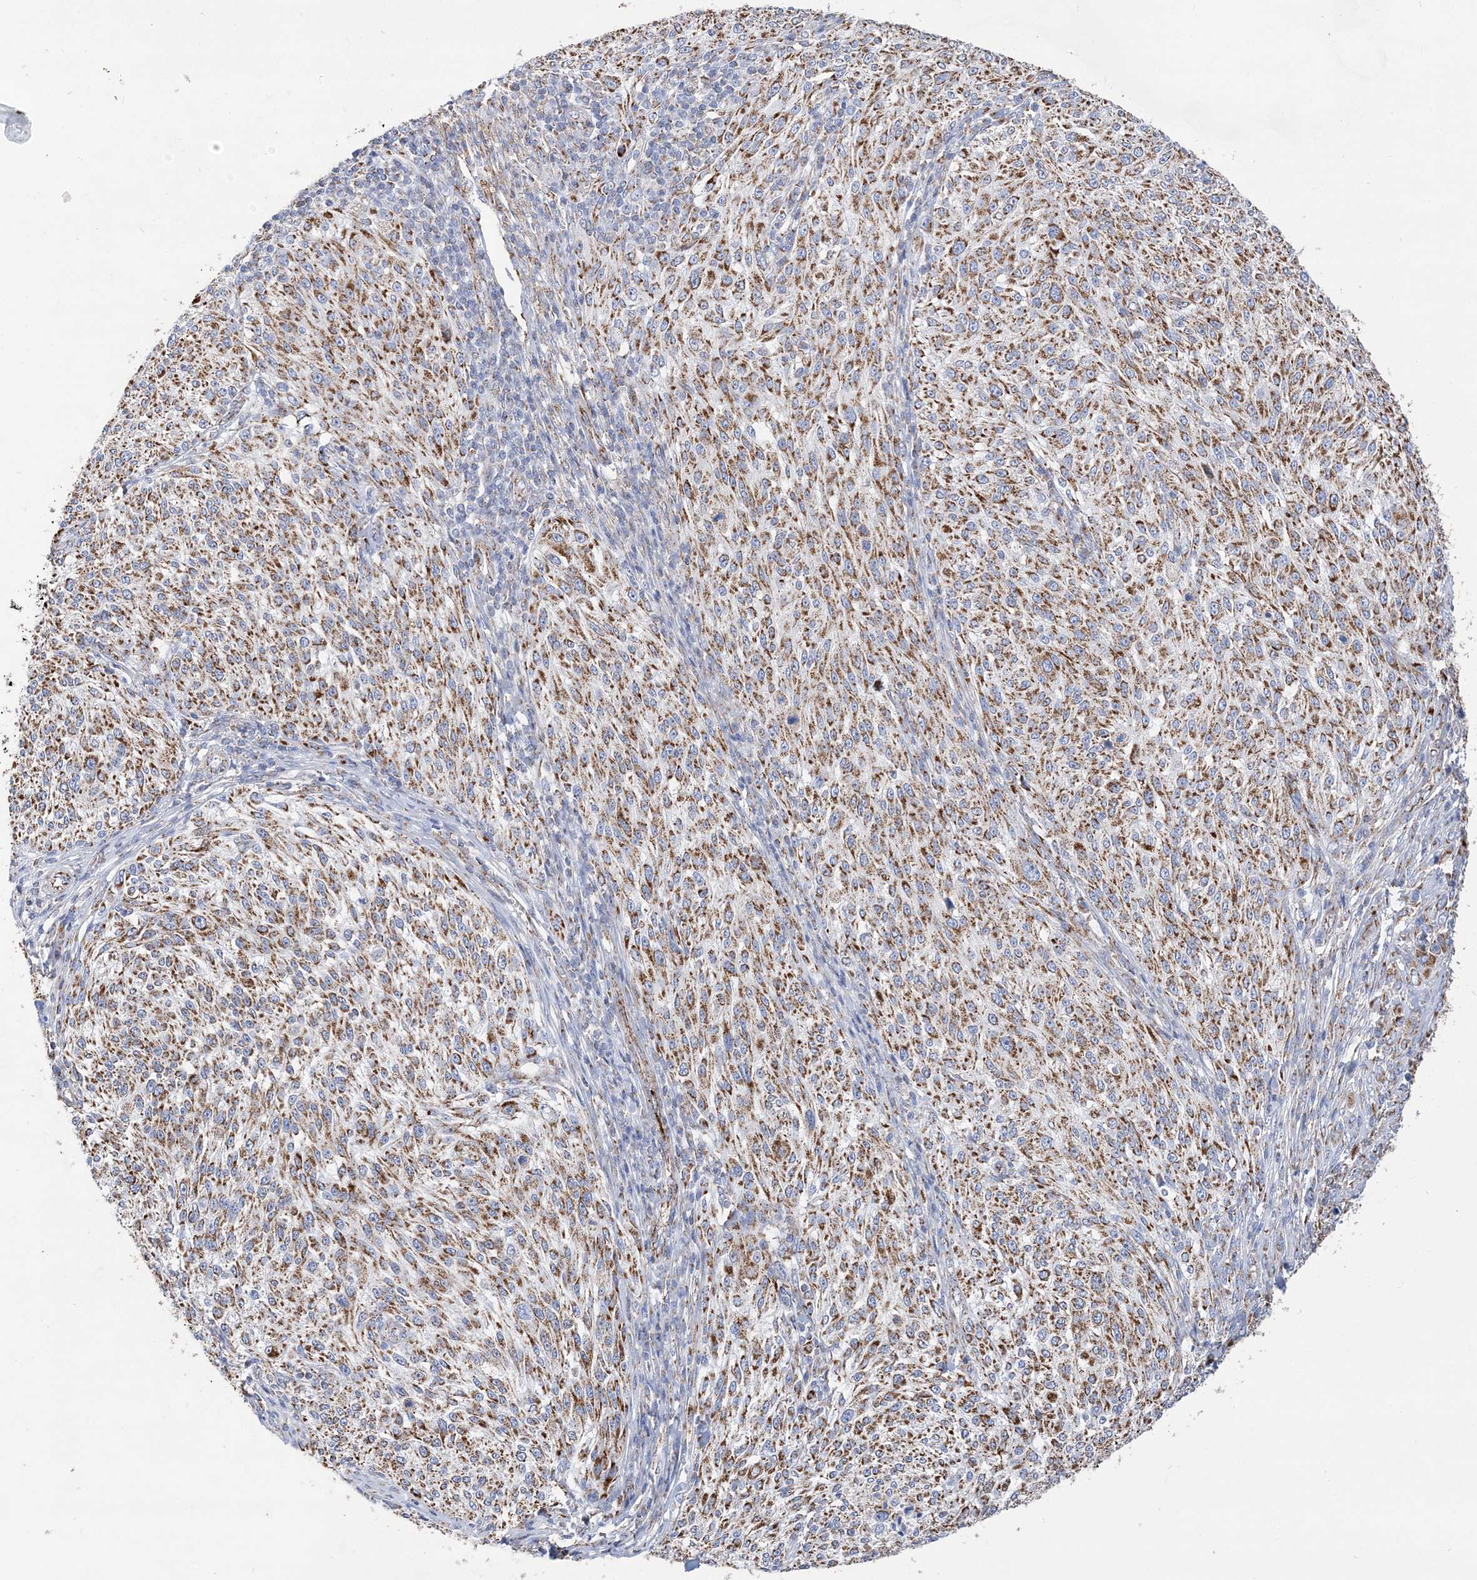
{"staining": {"intensity": "moderate", "quantity": ">75%", "location": "cytoplasmic/membranous"}, "tissue": "melanoma", "cell_type": "Tumor cells", "image_type": "cancer", "snomed": [{"axis": "morphology", "description": "Malignant melanoma, NOS"}, {"axis": "topography", "description": "Skin of trunk"}], "caption": "IHC (DAB) staining of human malignant melanoma reveals moderate cytoplasmic/membranous protein positivity in about >75% of tumor cells.", "gene": "ACOT9", "patient": {"sex": "male", "age": 71}}